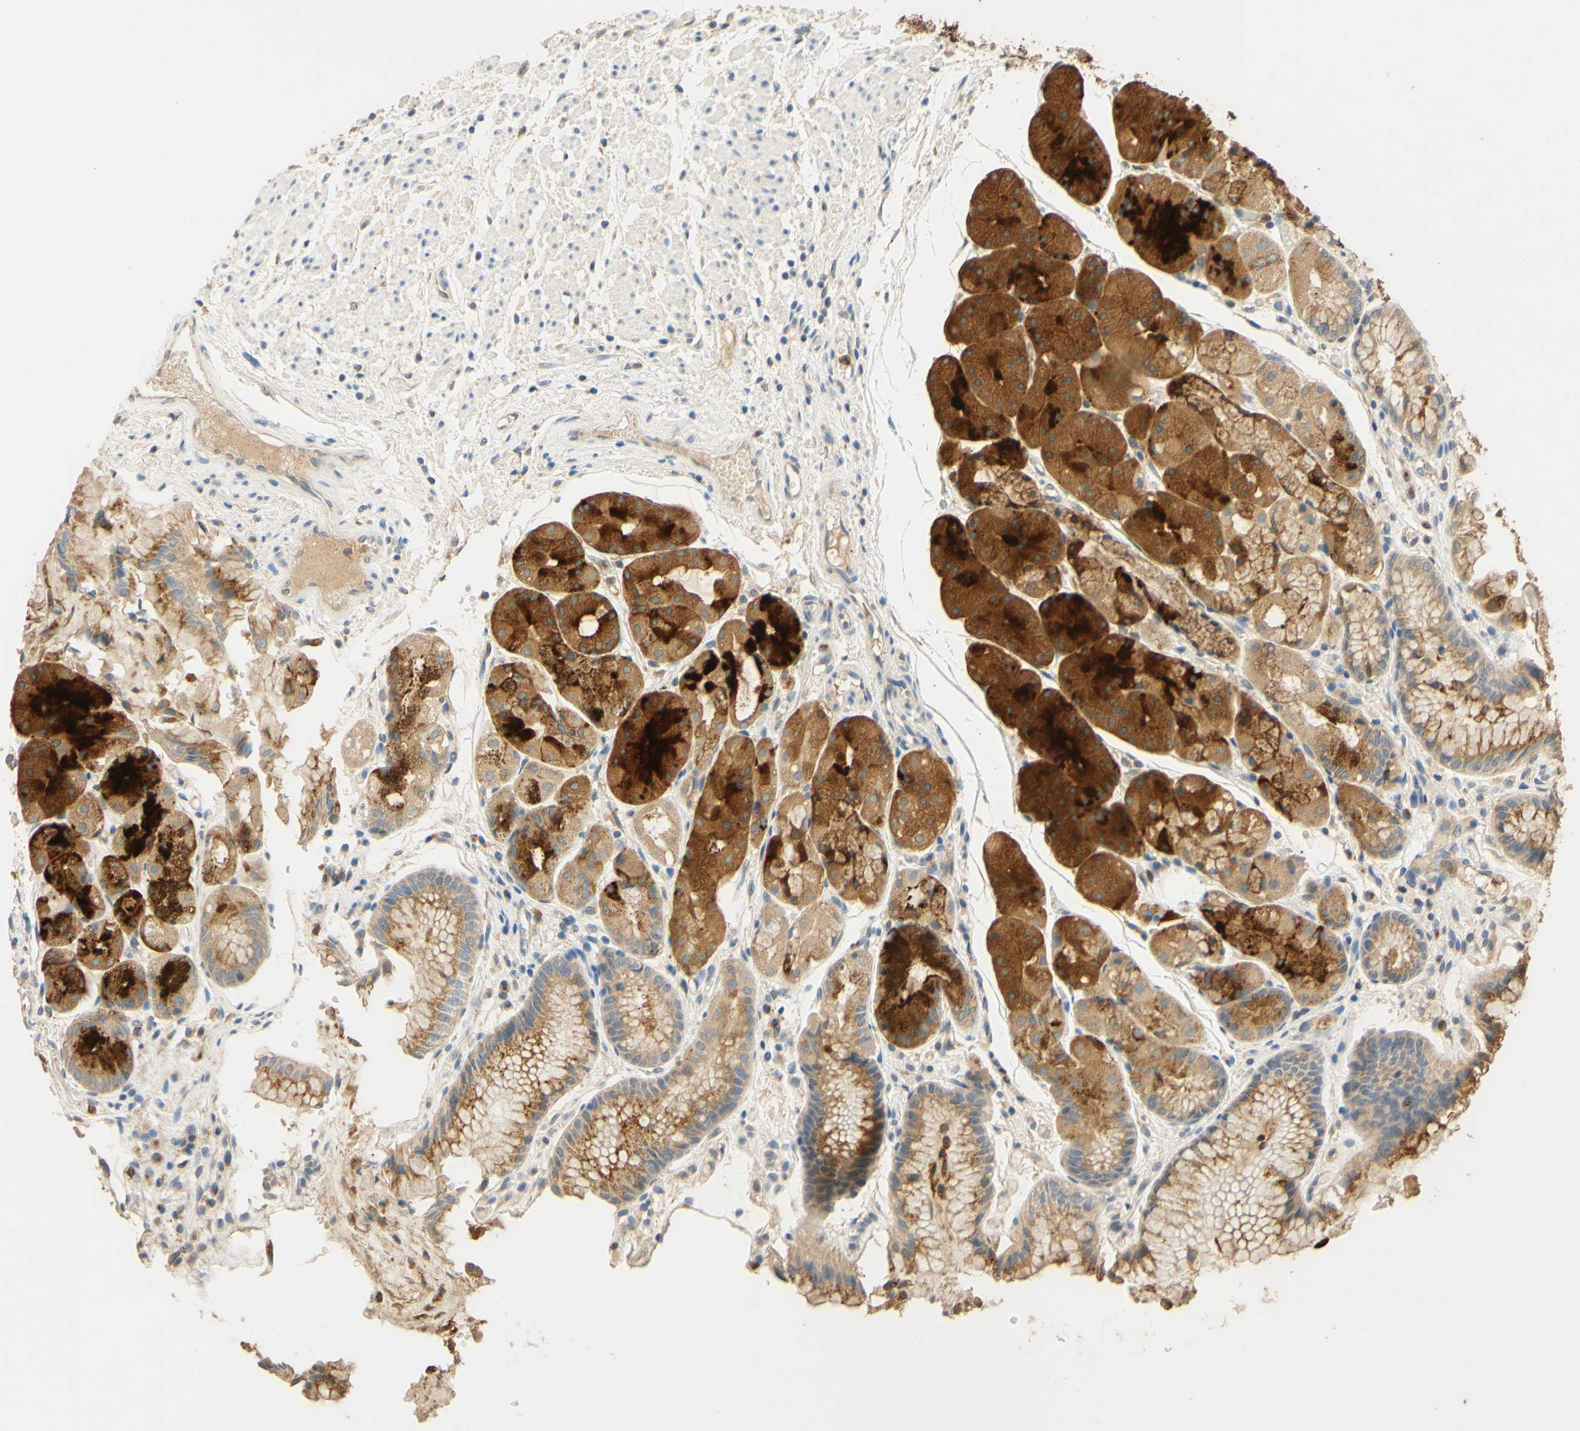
{"staining": {"intensity": "strong", "quantity": ">75%", "location": "cytoplasmic/membranous"}, "tissue": "stomach", "cell_type": "Glandular cells", "image_type": "normal", "snomed": [{"axis": "morphology", "description": "Normal tissue, NOS"}, {"axis": "topography", "description": "Stomach, upper"}], "caption": "The photomicrograph exhibits staining of benign stomach, revealing strong cytoplasmic/membranous protein positivity (brown color) within glandular cells.", "gene": "ENTREP2", "patient": {"sex": "male", "age": 72}}